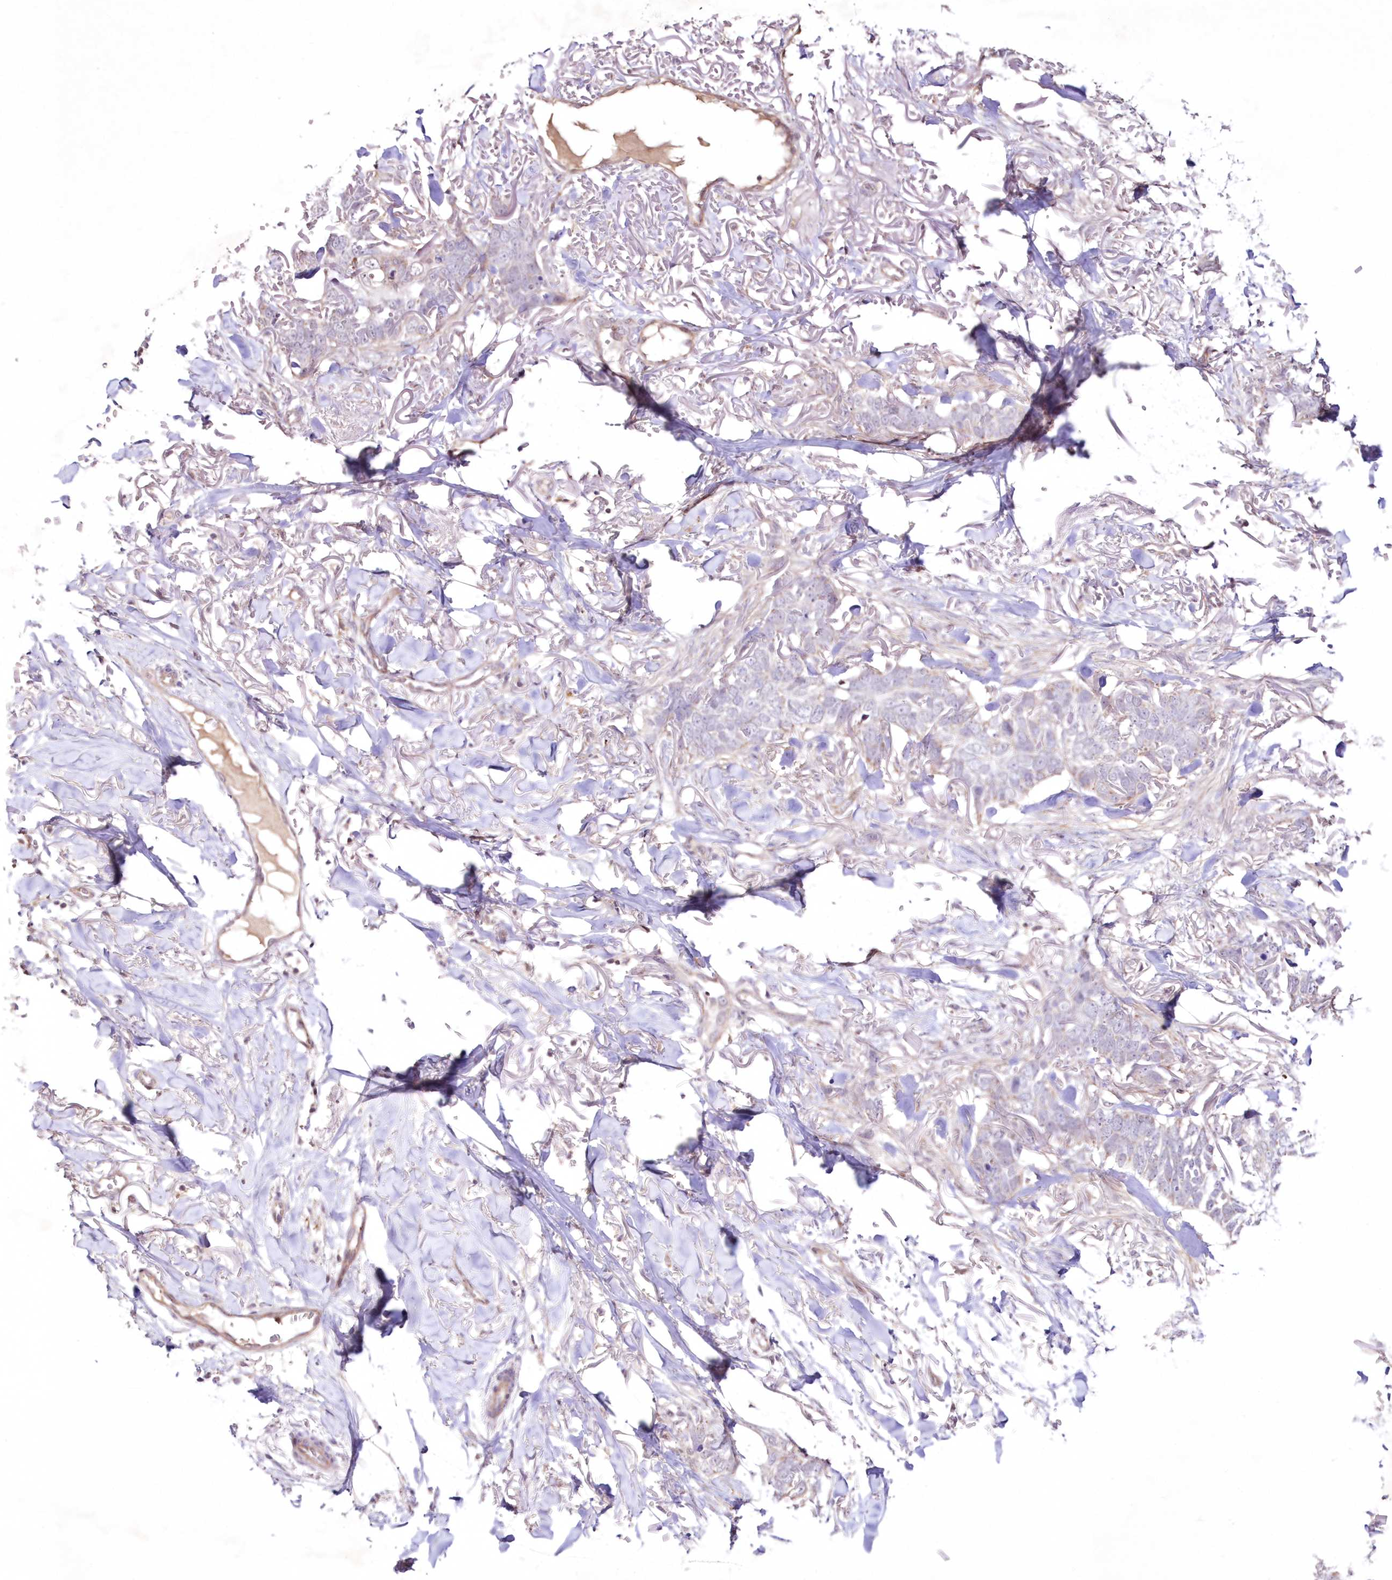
{"staining": {"intensity": "negative", "quantity": "none", "location": "none"}, "tissue": "skin cancer", "cell_type": "Tumor cells", "image_type": "cancer", "snomed": [{"axis": "morphology", "description": "Normal tissue, NOS"}, {"axis": "morphology", "description": "Basal cell carcinoma"}, {"axis": "topography", "description": "Skin"}], "caption": "An IHC micrograph of skin cancer is shown. There is no staining in tumor cells of skin cancer. Brightfield microscopy of immunohistochemistry (IHC) stained with DAB (3,3'-diaminobenzidine) (brown) and hematoxylin (blue), captured at high magnification.", "gene": "NEU4", "patient": {"sex": "male", "age": 77}}